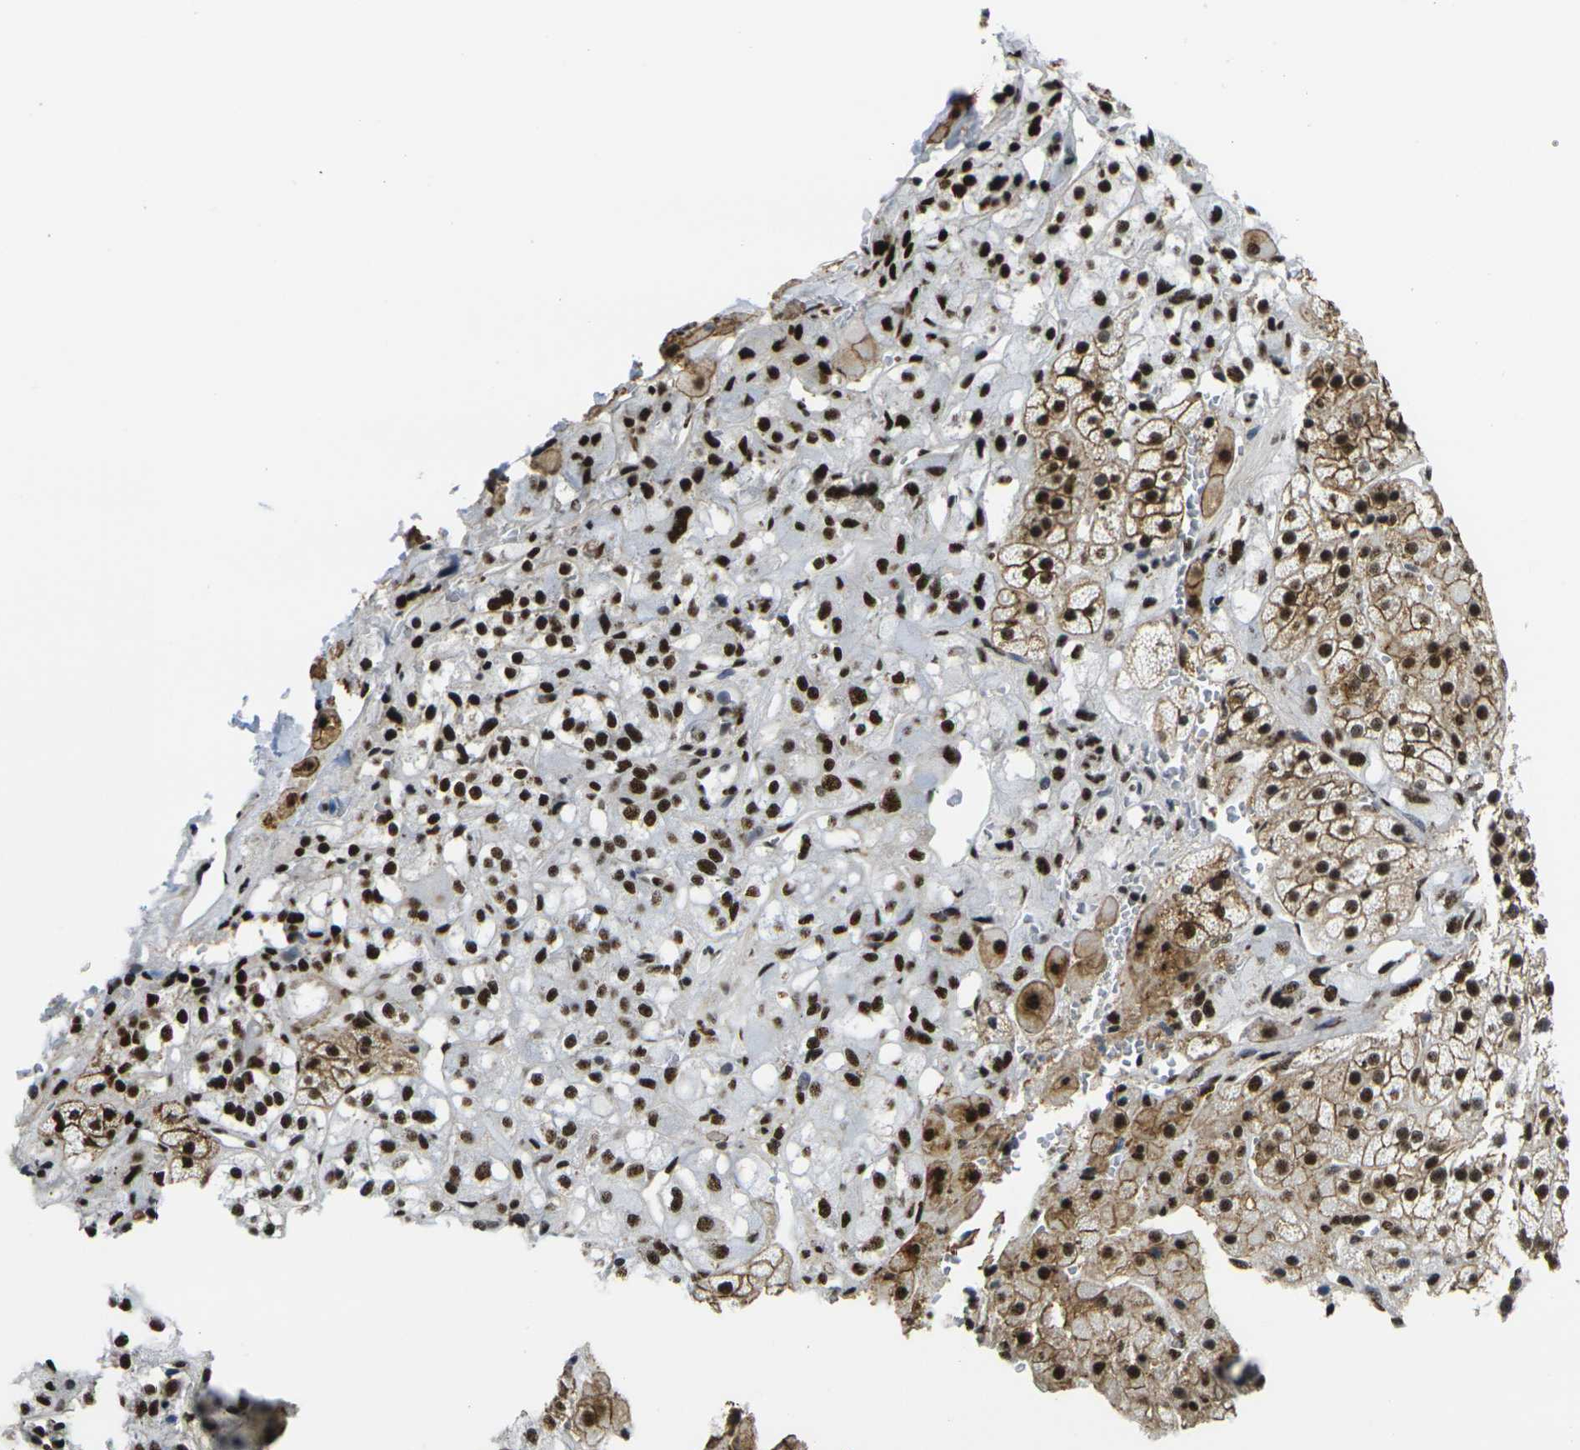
{"staining": {"intensity": "strong", "quantity": ">75%", "location": "nuclear"}, "tissue": "adrenal gland", "cell_type": "Glandular cells", "image_type": "normal", "snomed": [{"axis": "morphology", "description": "Normal tissue, NOS"}, {"axis": "topography", "description": "Adrenal gland"}], "caption": "This photomicrograph exhibits IHC staining of benign human adrenal gland, with high strong nuclear positivity in approximately >75% of glandular cells.", "gene": "SMARCC1", "patient": {"sex": "male", "age": 56}}